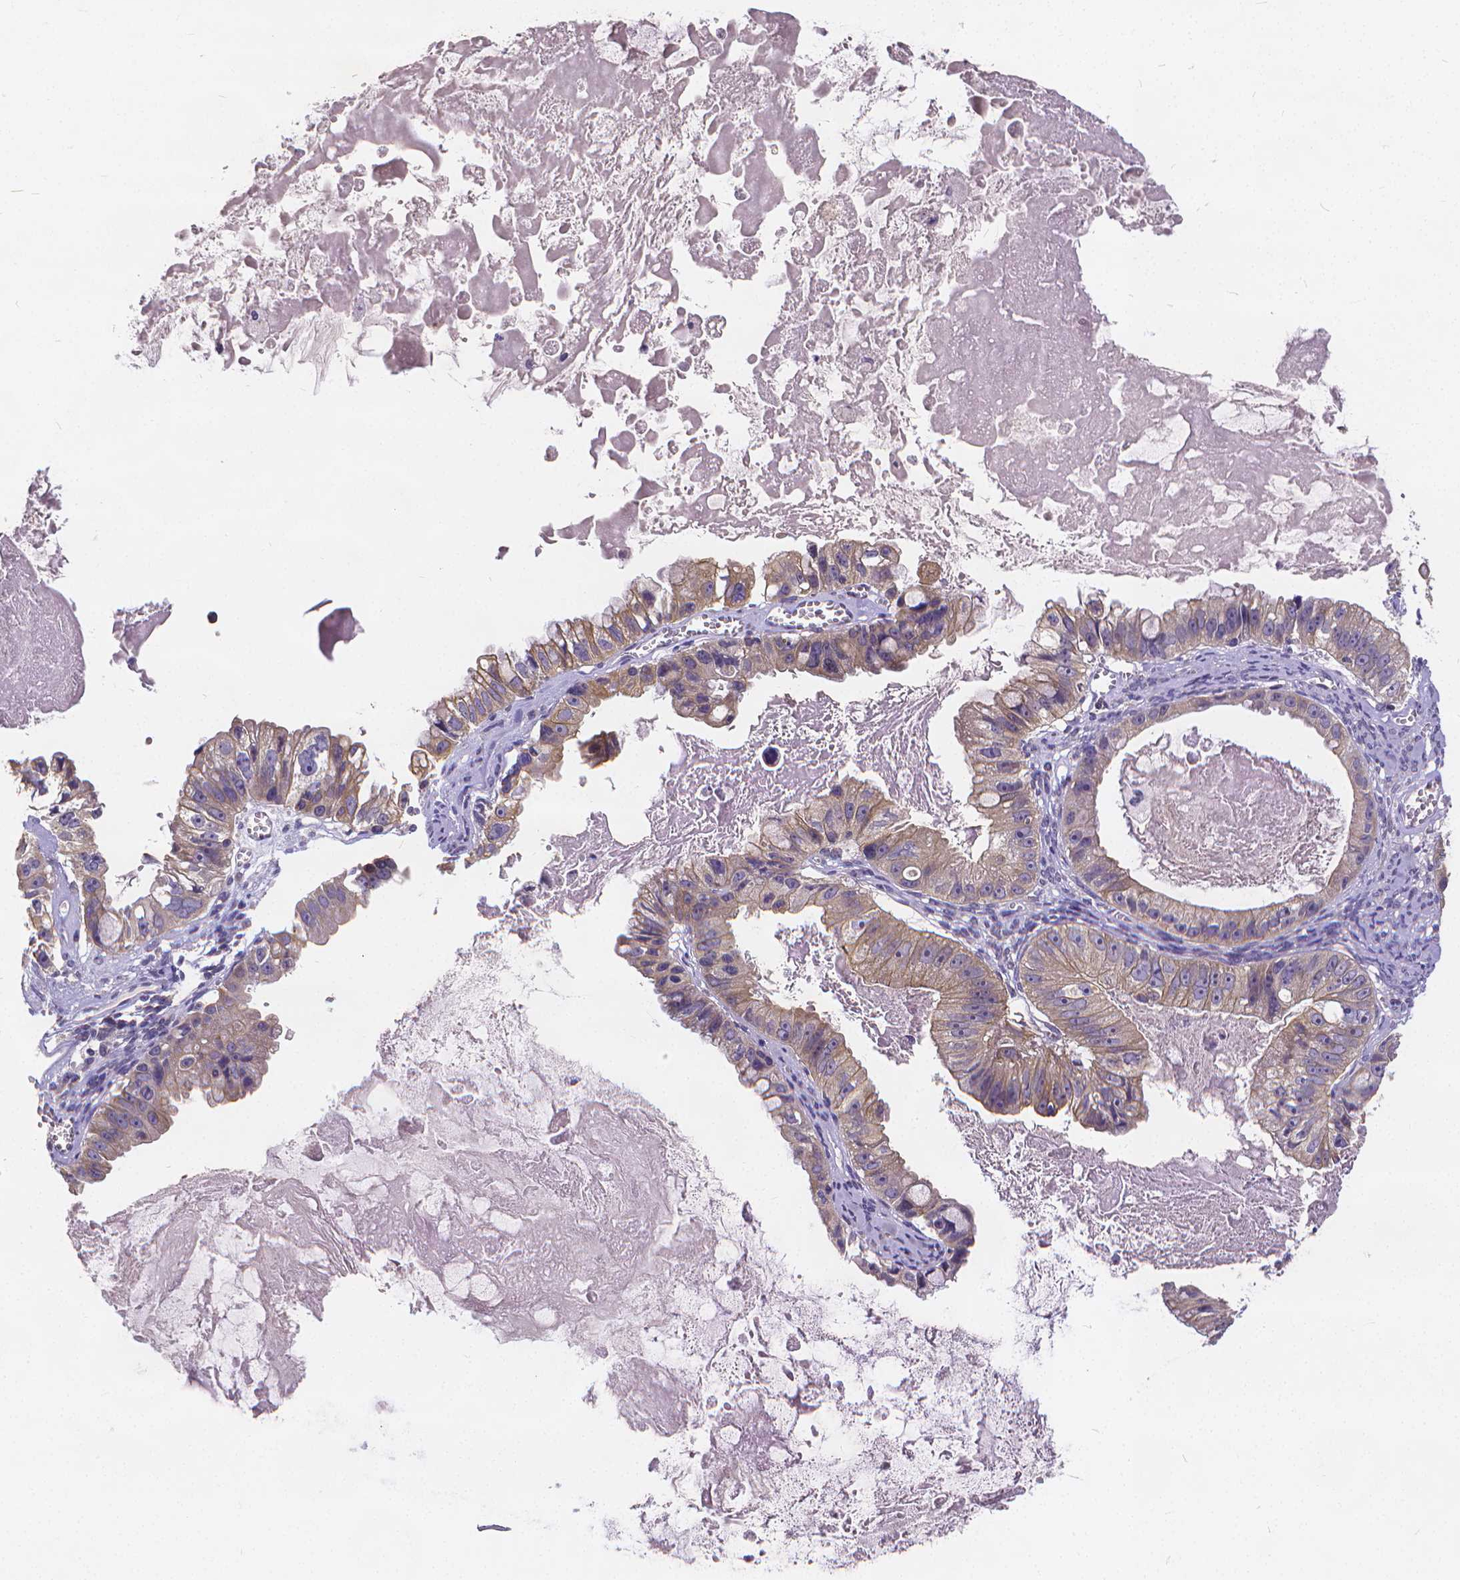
{"staining": {"intensity": "weak", "quantity": "25%-75%", "location": "cytoplasmic/membranous"}, "tissue": "ovarian cancer", "cell_type": "Tumor cells", "image_type": "cancer", "snomed": [{"axis": "morphology", "description": "Cystadenocarcinoma, mucinous, NOS"}, {"axis": "topography", "description": "Ovary"}], "caption": "Ovarian cancer (mucinous cystadenocarcinoma) tissue reveals weak cytoplasmic/membranous positivity in about 25%-75% of tumor cells", "gene": "GLRB", "patient": {"sex": "female", "age": 61}}